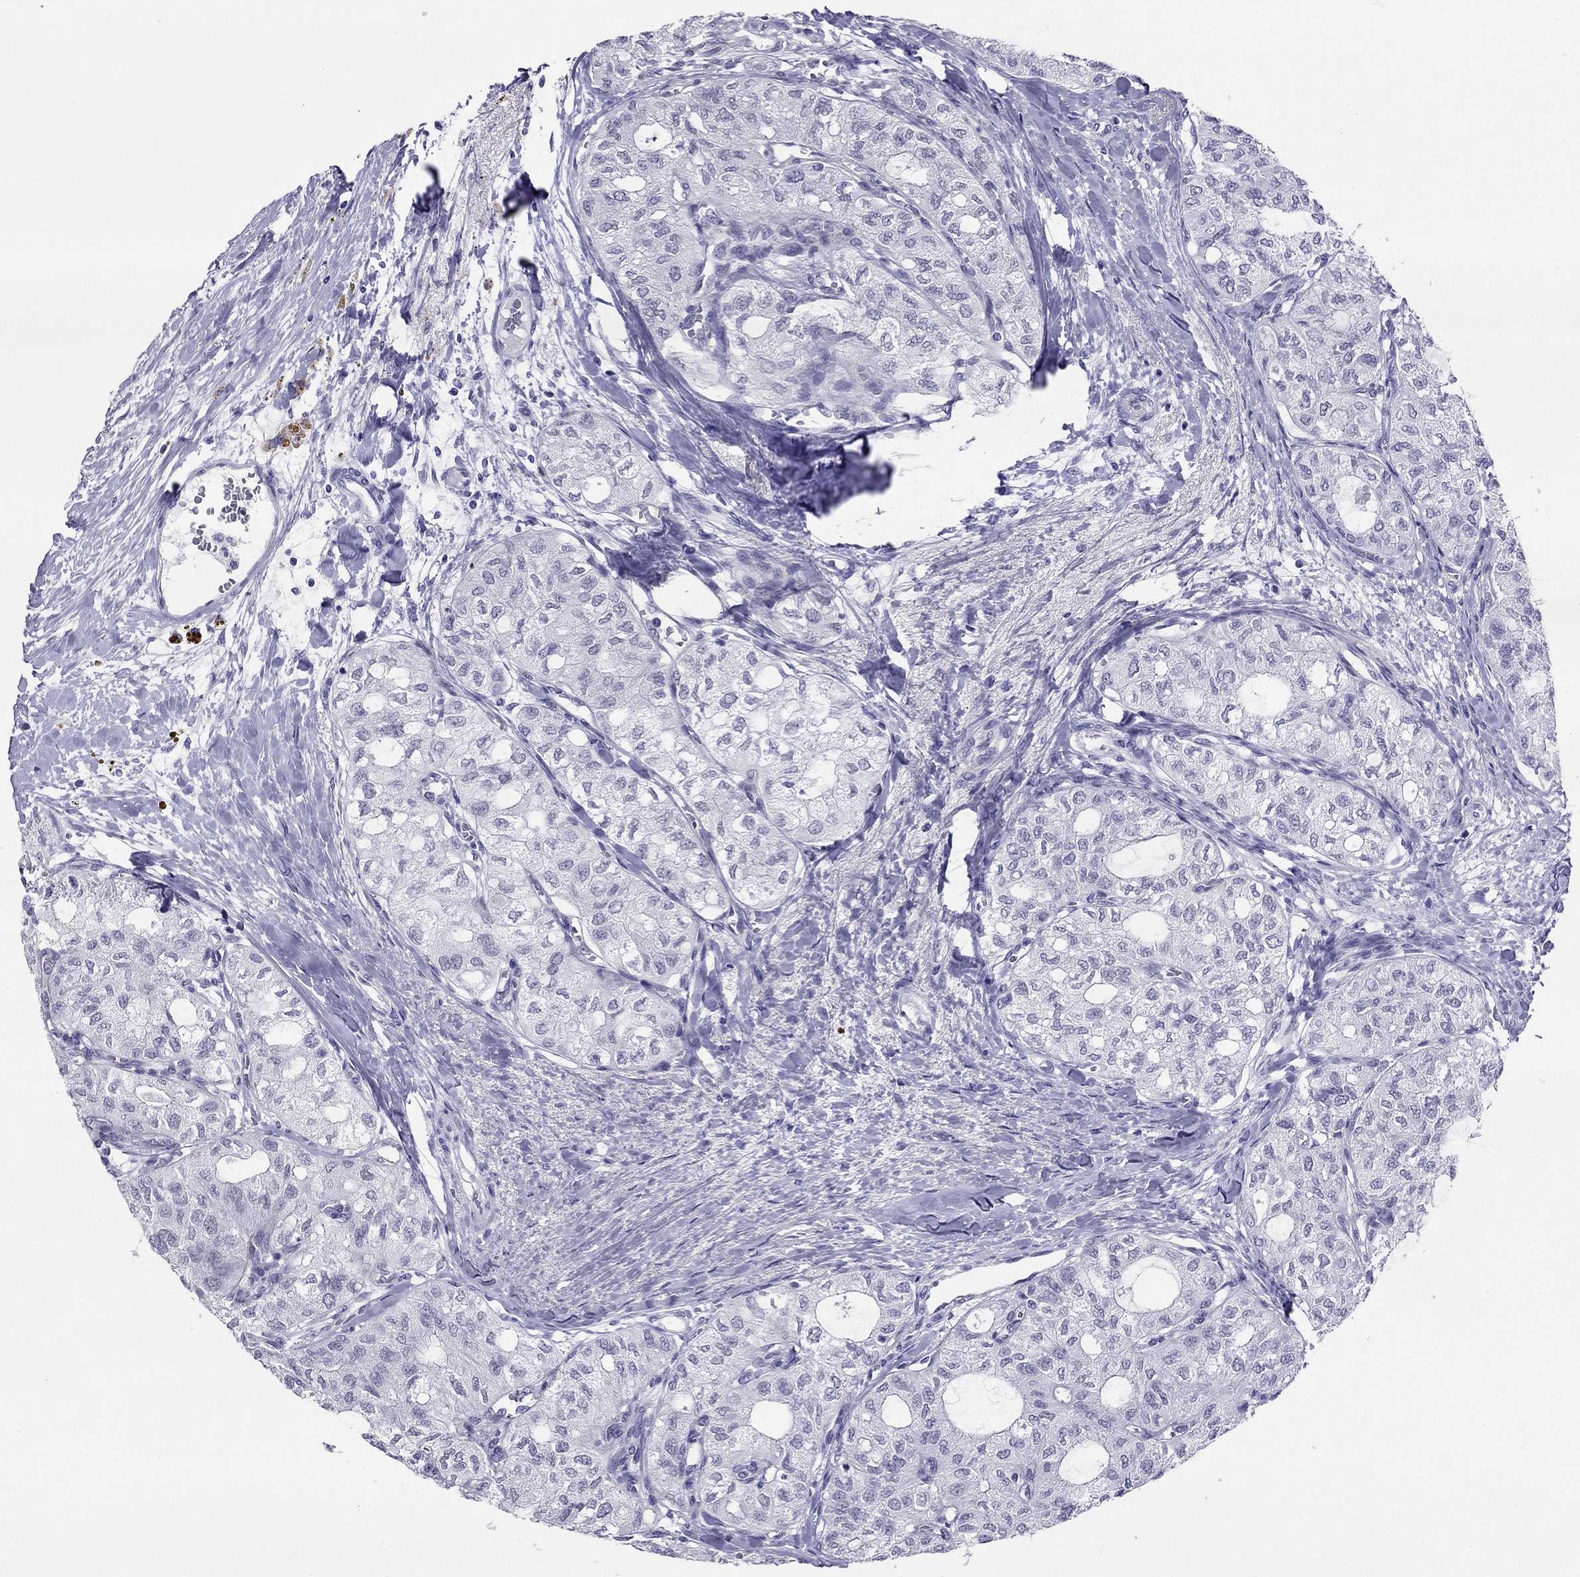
{"staining": {"intensity": "negative", "quantity": "none", "location": "none"}, "tissue": "thyroid cancer", "cell_type": "Tumor cells", "image_type": "cancer", "snomed": [{"axis": "morphology", "description": "Follicular adenoma carcinoma, NOS"}, {"axis": "topography", "description": "Thyroid gland"}], "caption": "A high-resolution micrograph shows immunohistochemistry (IHC) staining of follicular adenoma carcinoma (thyroid), which exhibits no significant expression in tumor cells.", "gene": "CROCC2", "patient": {"sex": "male", "age": 75}}